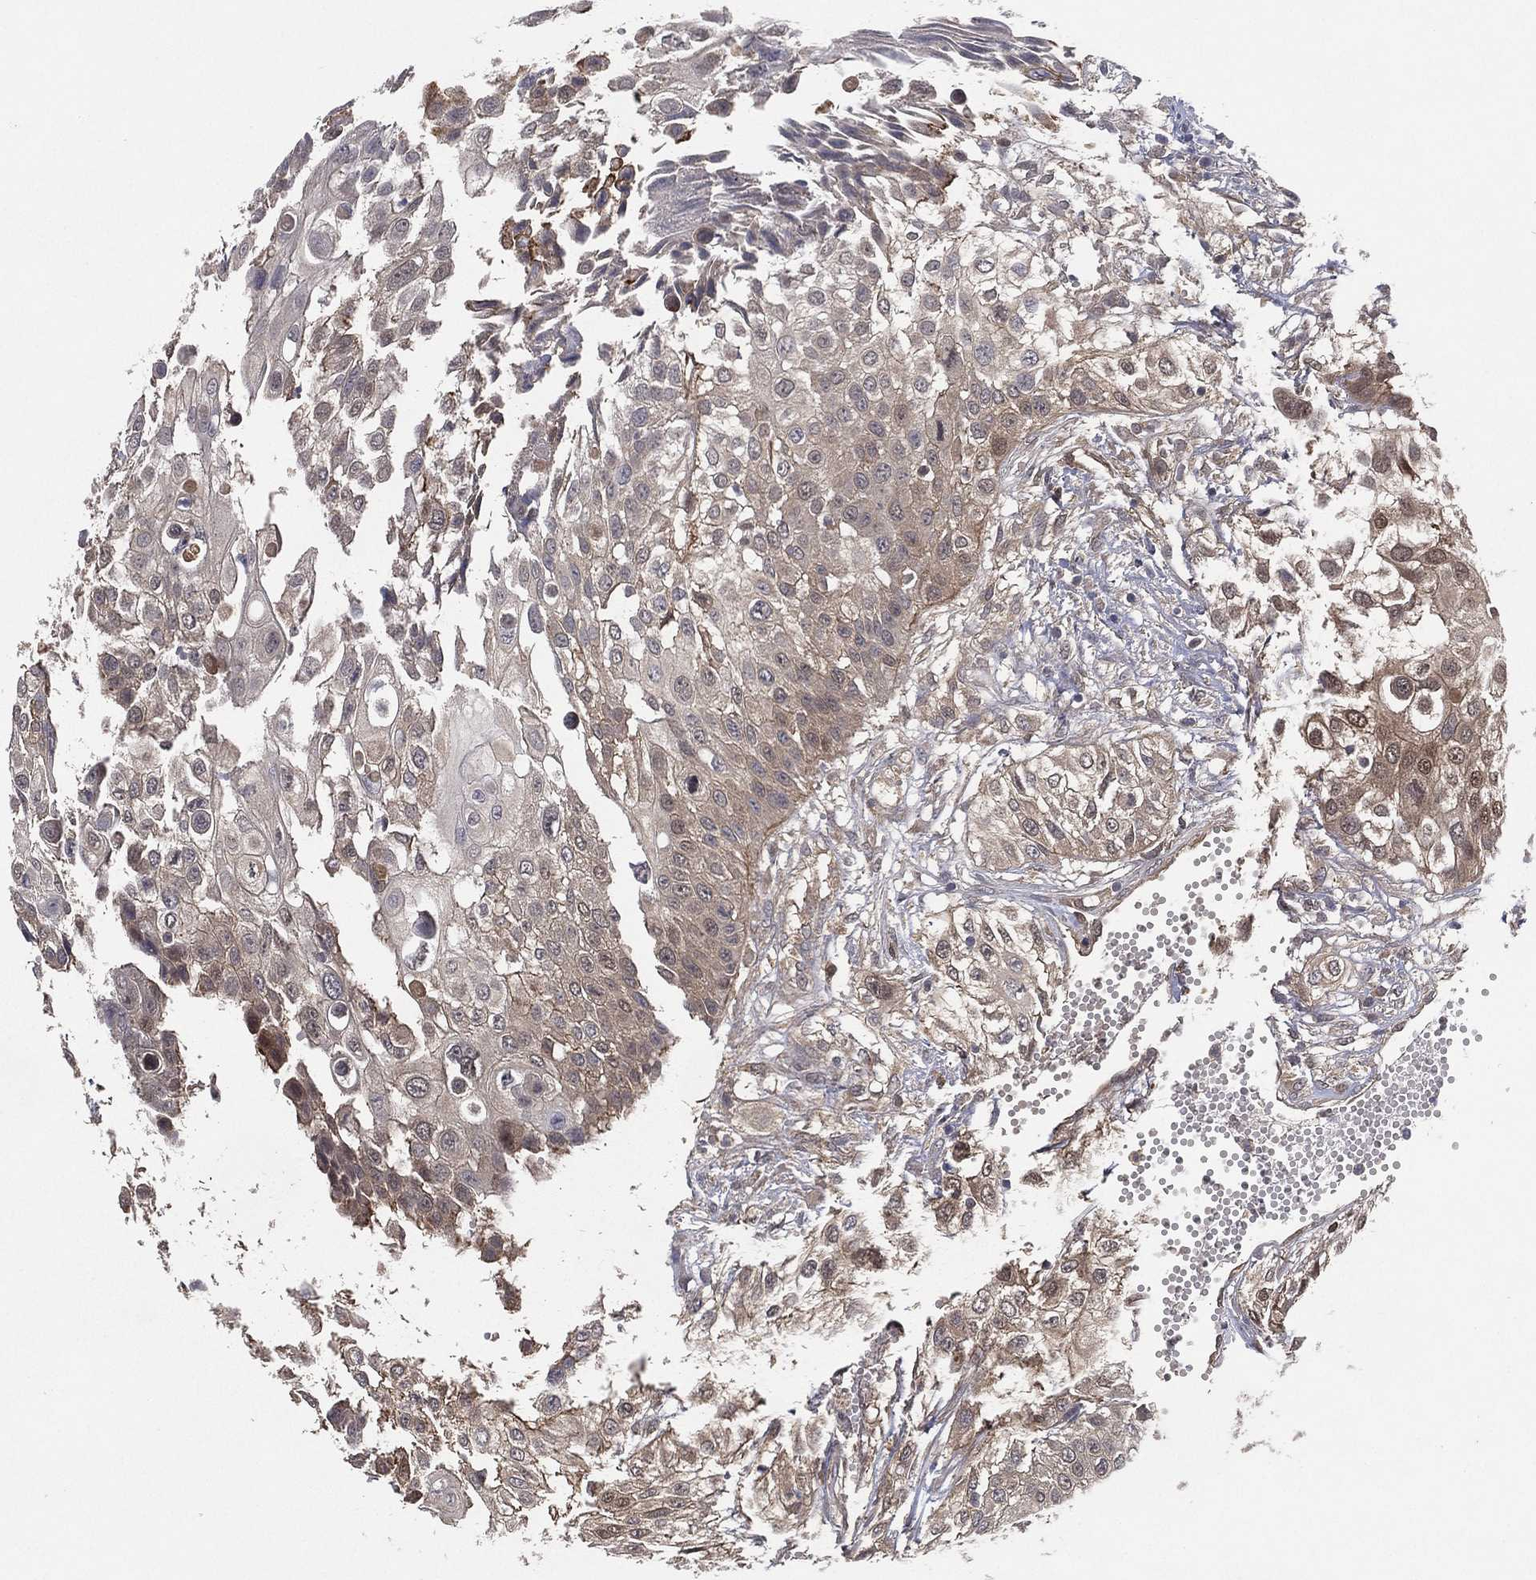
{"staining": {"intensity": "moderate", "quantity": "<25%", "location": "cytoplasmic/membranous,nuclear"}, "tissue": "urothelial cancer", "cell_type": "Tumor cells", "image_type": "cancer", "snomed": [{"axis": "morphology", "description": "Urothelial carcinoma, High grade"}, {"axis": "topography", "description": "Urinary bladder"}], "caption": "Urothelial carcinoma (high-grade) tissue reveals moderate cytoplasmic/membranous and nuclear expression in approximately <25% of tumor cells, visualized by immunohistochemistry. (IHC, brightfield microscopy, high magnification).", "gene": "PSMG4", "patient": {"sex": "female", "age": 79}}